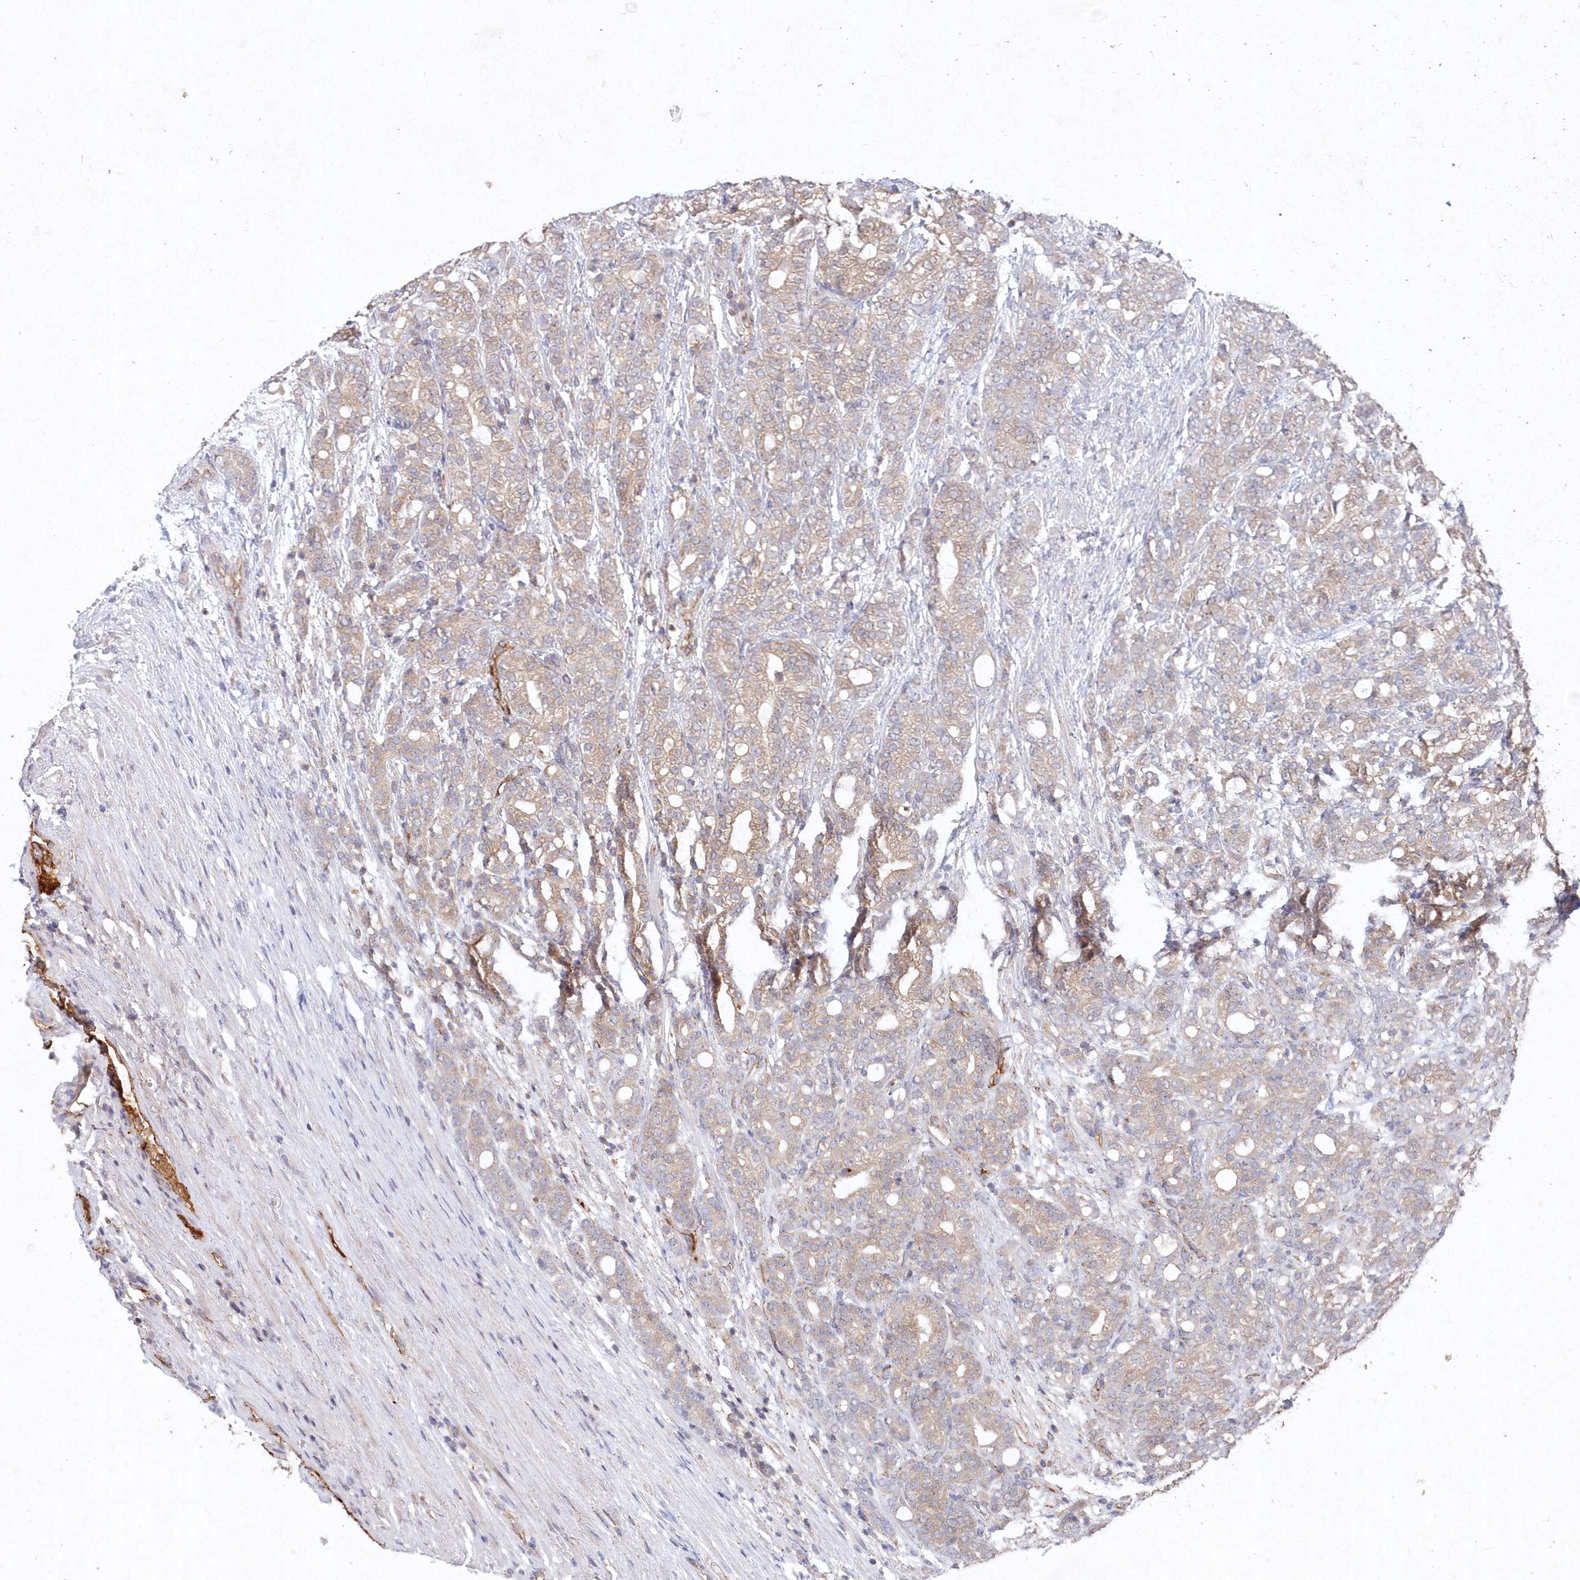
{"staining": {"intensity": "negative", "quantity": "none", "location": "none"}, "tissue": "prostate cancer", "cell_type": "Tumor cells", "image_type": "cancer", "snomed": [{"axis": "morphology", "description": "Adenocarcinoma, High grade"}, {"axis": "topography", "description": "Prostate"}], "caption": "DAB (3,3'-diaminobenzidine) immunohistochemical staining of human high-grade adenocarcinoma (prostate) demonstrates no significant expression in tumor cells.", "gene": "ABHD14B", "patient": {"sex": "male", "age": 57}}